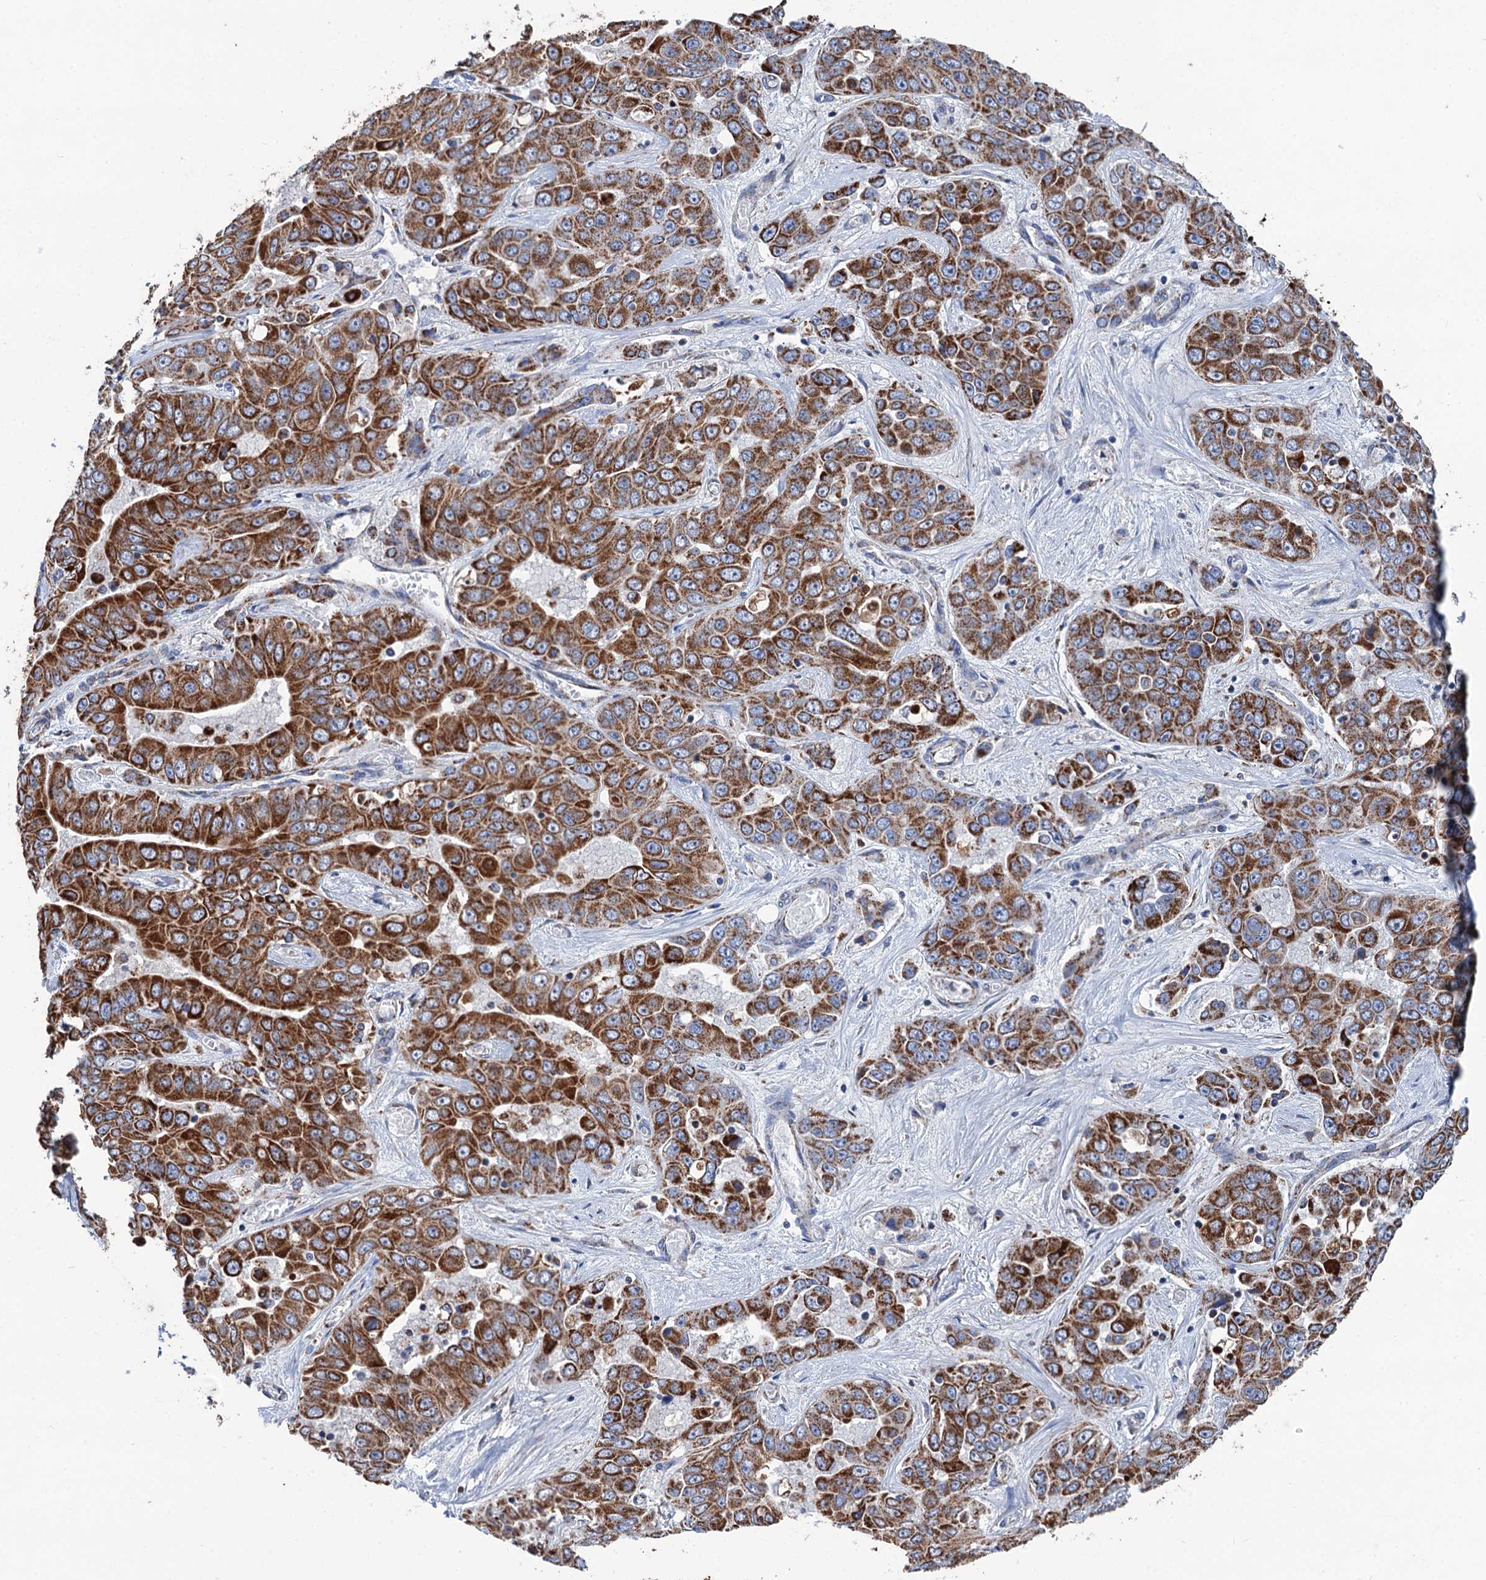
{"staining": {"intensity": "strong", "quantity": ">75%", "location": "cytoplasmic/membranous"}, "tissue": "liver cancer", "cell_type": "Tumor cells", "image_type": "cancer", "snomed": [{"axis": "morphology", "description": "Cholangiocarcinoma"}, {"axis": "topography", "description": "Liver"}], "caption": "Protein positivity by immunohistochemistry (IHC) reveals strong cytoplasmic/membranous staining in about >75% of tumor cells in liver cancer.", "gene": "IVD", "patient": {"sex": "female", "age": 52}}